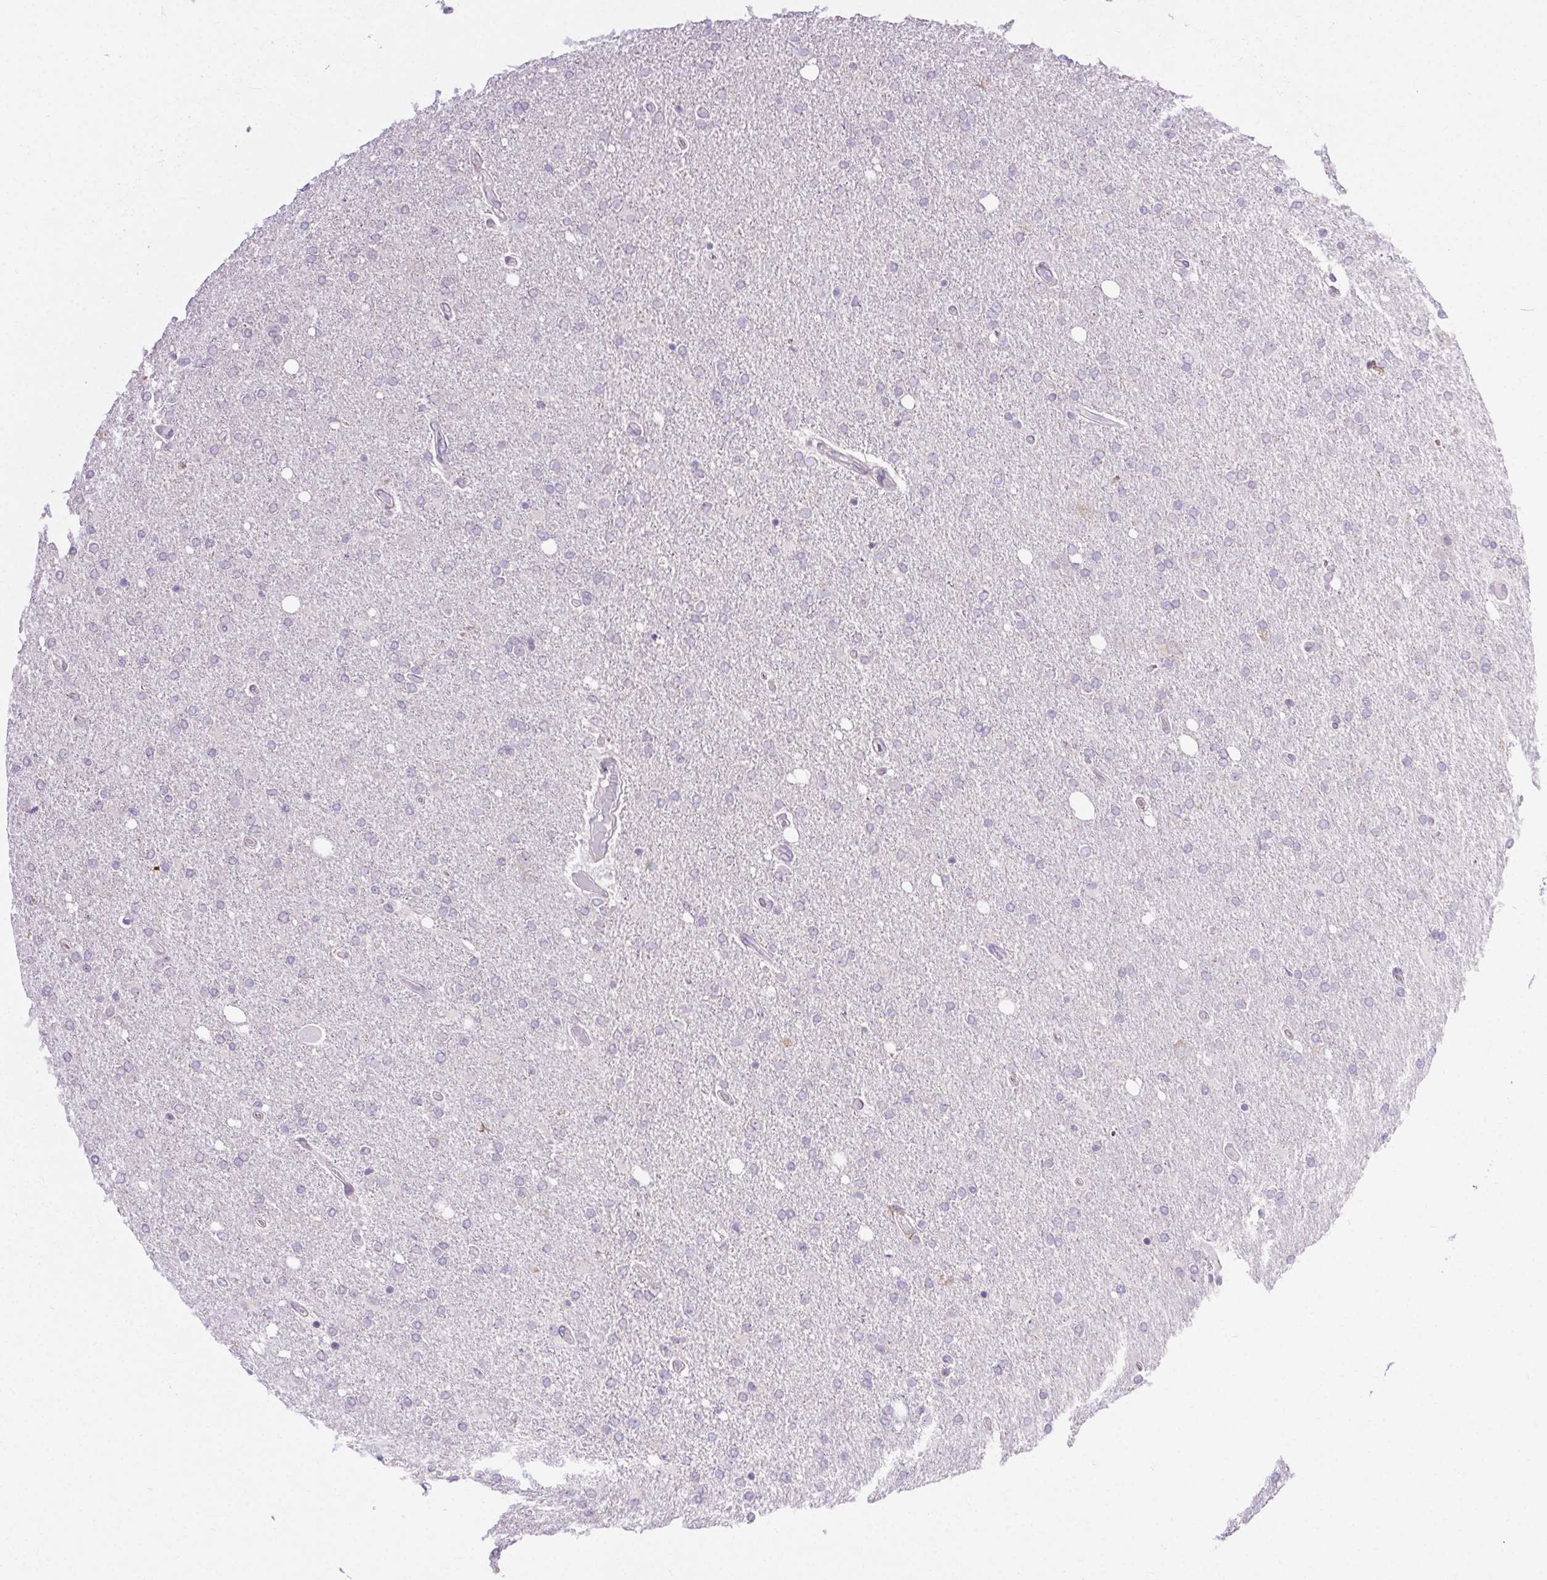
{"staining": {"intensity": "negative", "quantity": "none", "location": "none"}, "tissue": "glioma", "cell_type": "Tumor cells", "image_type": "cancer", "snomed": [{"axis": "morphology", "description": "Glioma, malignant, High grade"}, {"axis": "topography", "description": "Cerebral cortex"}], "caption": "This micrograph is of malignant high-grade glioma stained with immunohistochemistry (IHC) to label a protein in brown with the nuclei are counter-stained blue. There is no expression in tumor cells.", "gene": "SNX31", "patient": {"sex": "male", "age": 70}}